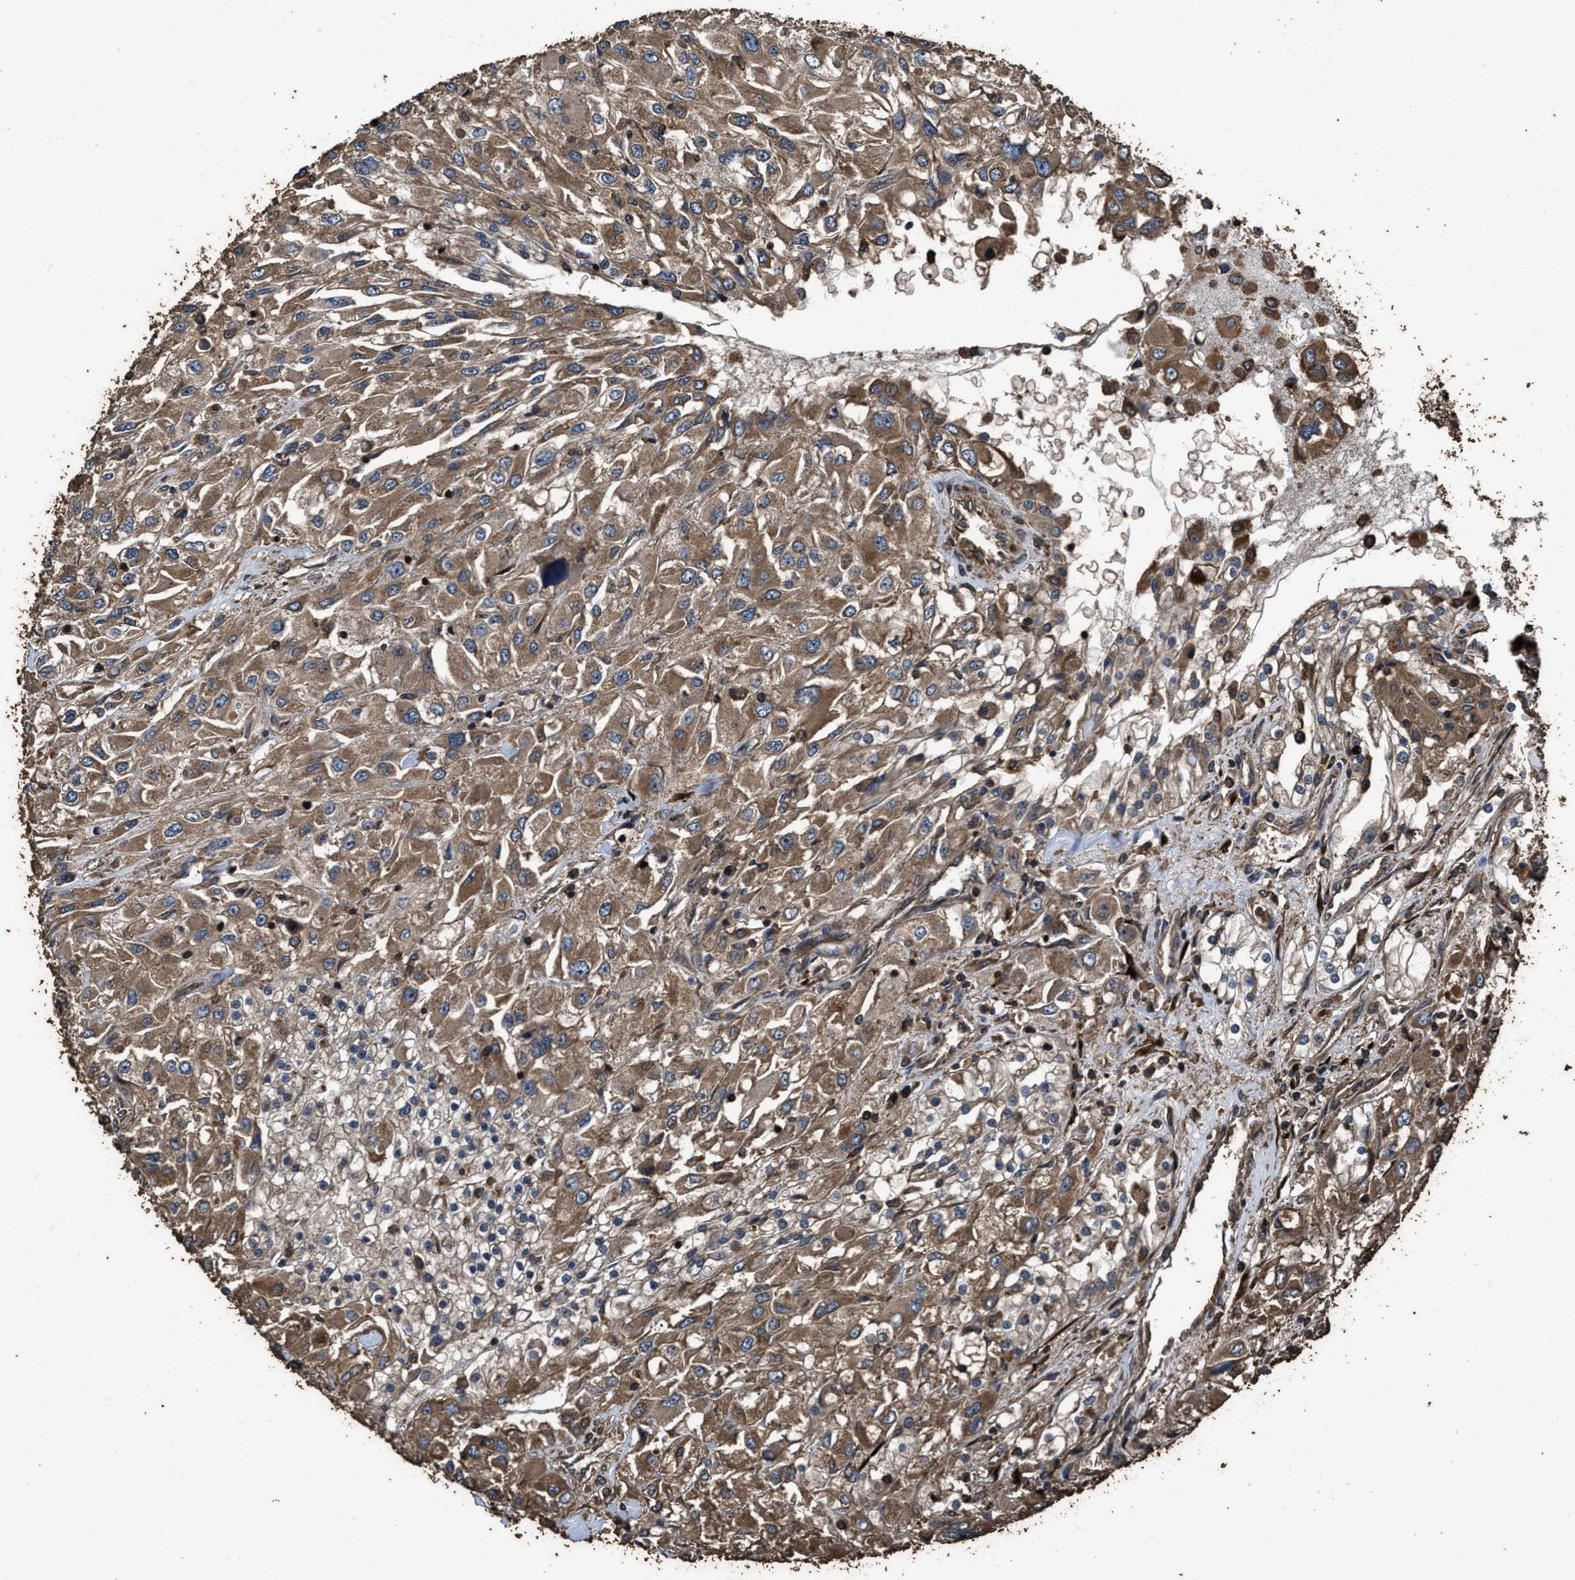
{"staining": {"intensity": "moderate", "quantity": ">75%", "location": "cytoplasmic/membranous"}, "tissue": "renal cancer", "cell_type": "Tumor cells", "image_type": "cancer", "snomed": [{"axis": "morphology", "description": "Adenocarcinoma, NOS"}, {"axis": "topography", "description": "Kidney"}], "caption": "A high-resolution photomicrograph shows immunohistochemistry staining of renal cancer (adenocarcinoma), which exhibits moderate cytoplasmic/membranous staining in about >75% of tumor cells. (Stains: DAB in brown, nuclei in blue, Microscopy: brightfield microscopy at high magnification).", "gene": "ZMYND19", "patient": {"sex": "female", "age": 52}}